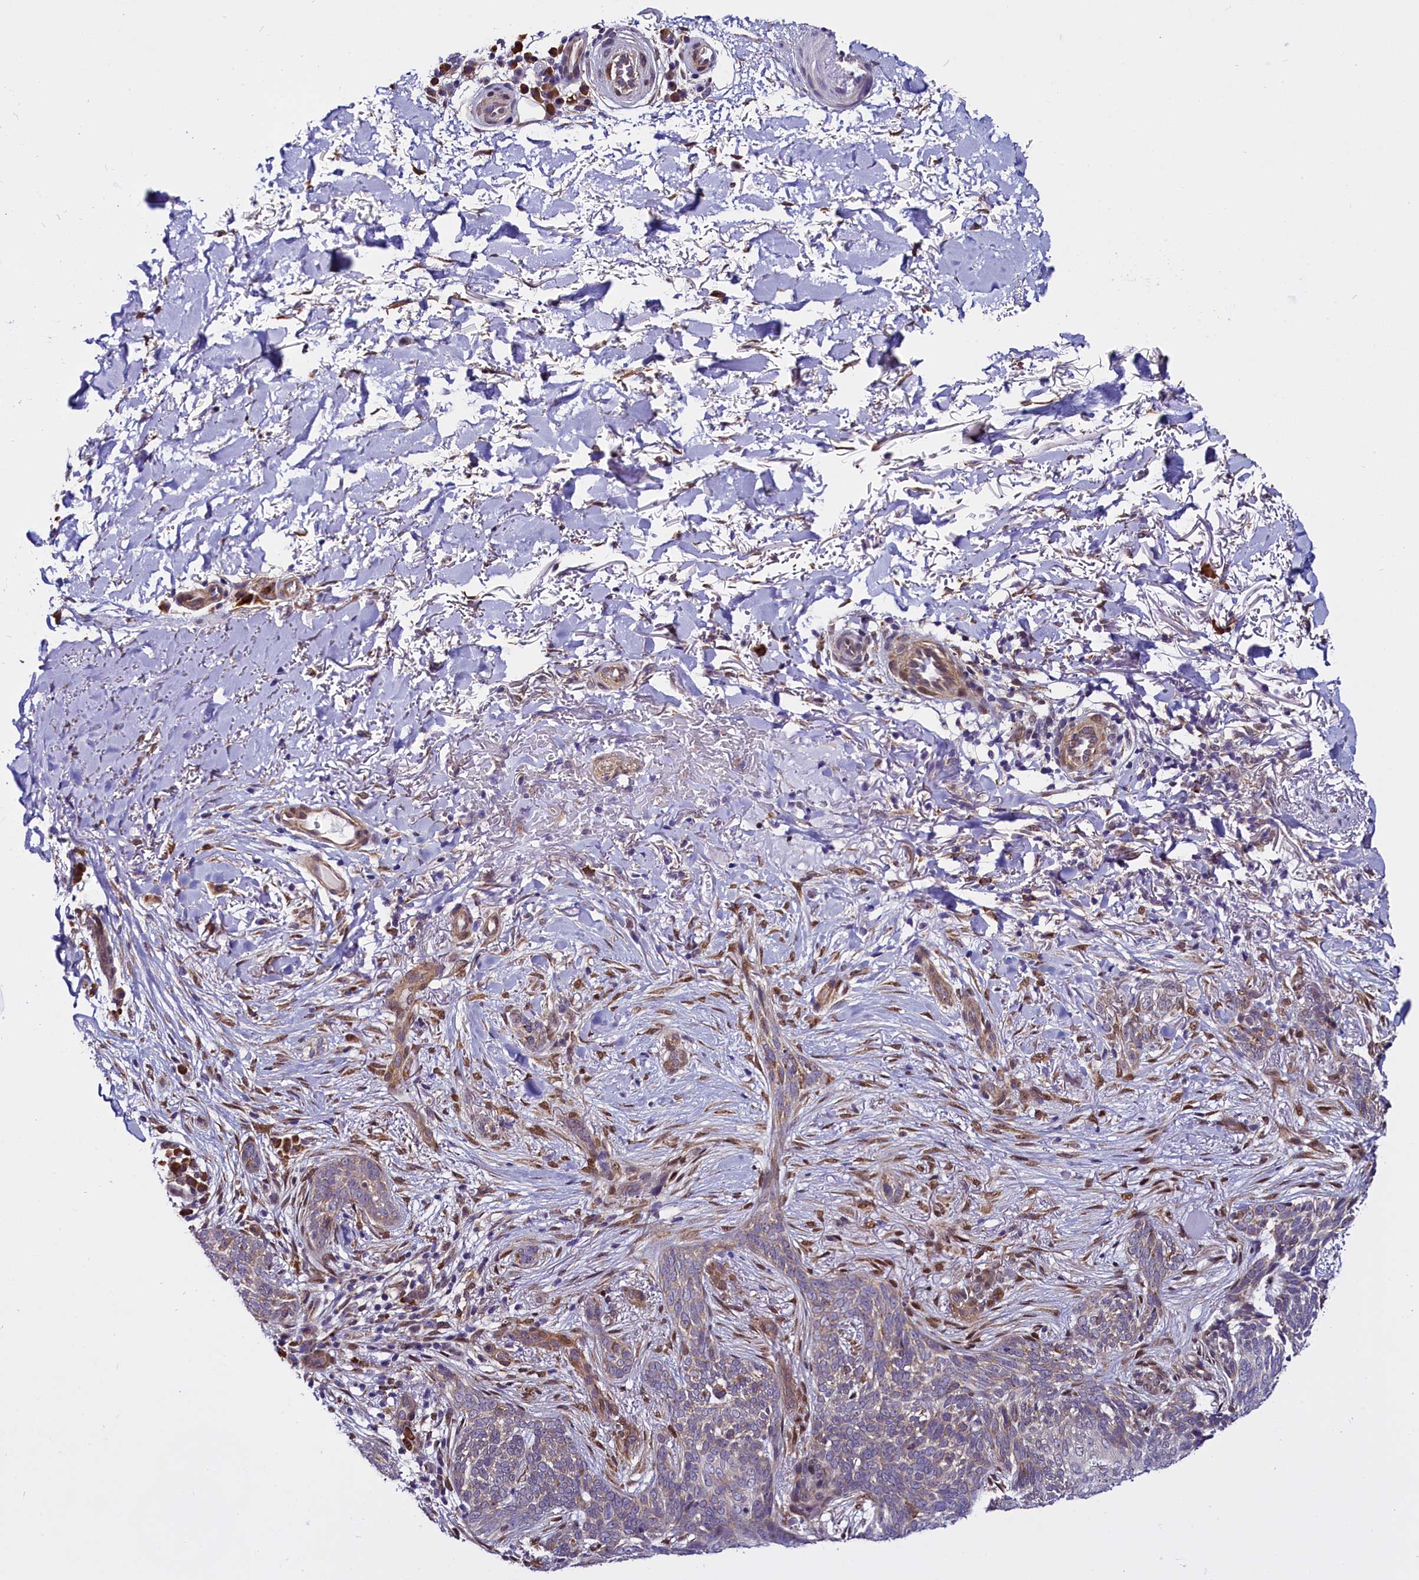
{"staining": {"intensity": "weak", "quantity": "<25%", "location": "cytoplasmic/membranous"}, "tissue": "skin cancer", "cell_type": "Tumor cells", "image_type": "cancer", "snomed": [{"axis": "morphology", "description": "Normal tissue, NOS"}, {"axis": "morphology", "description": "Basal cell carcinoma"}, {"axis": "topography", "description": "Skin"}], "caption": "Immunohistochemistry (IHC) of skin cancer exhibits no staining in tumor cells.", "gene": "UACA", "patient": {"sex": "female", "age": 67}}